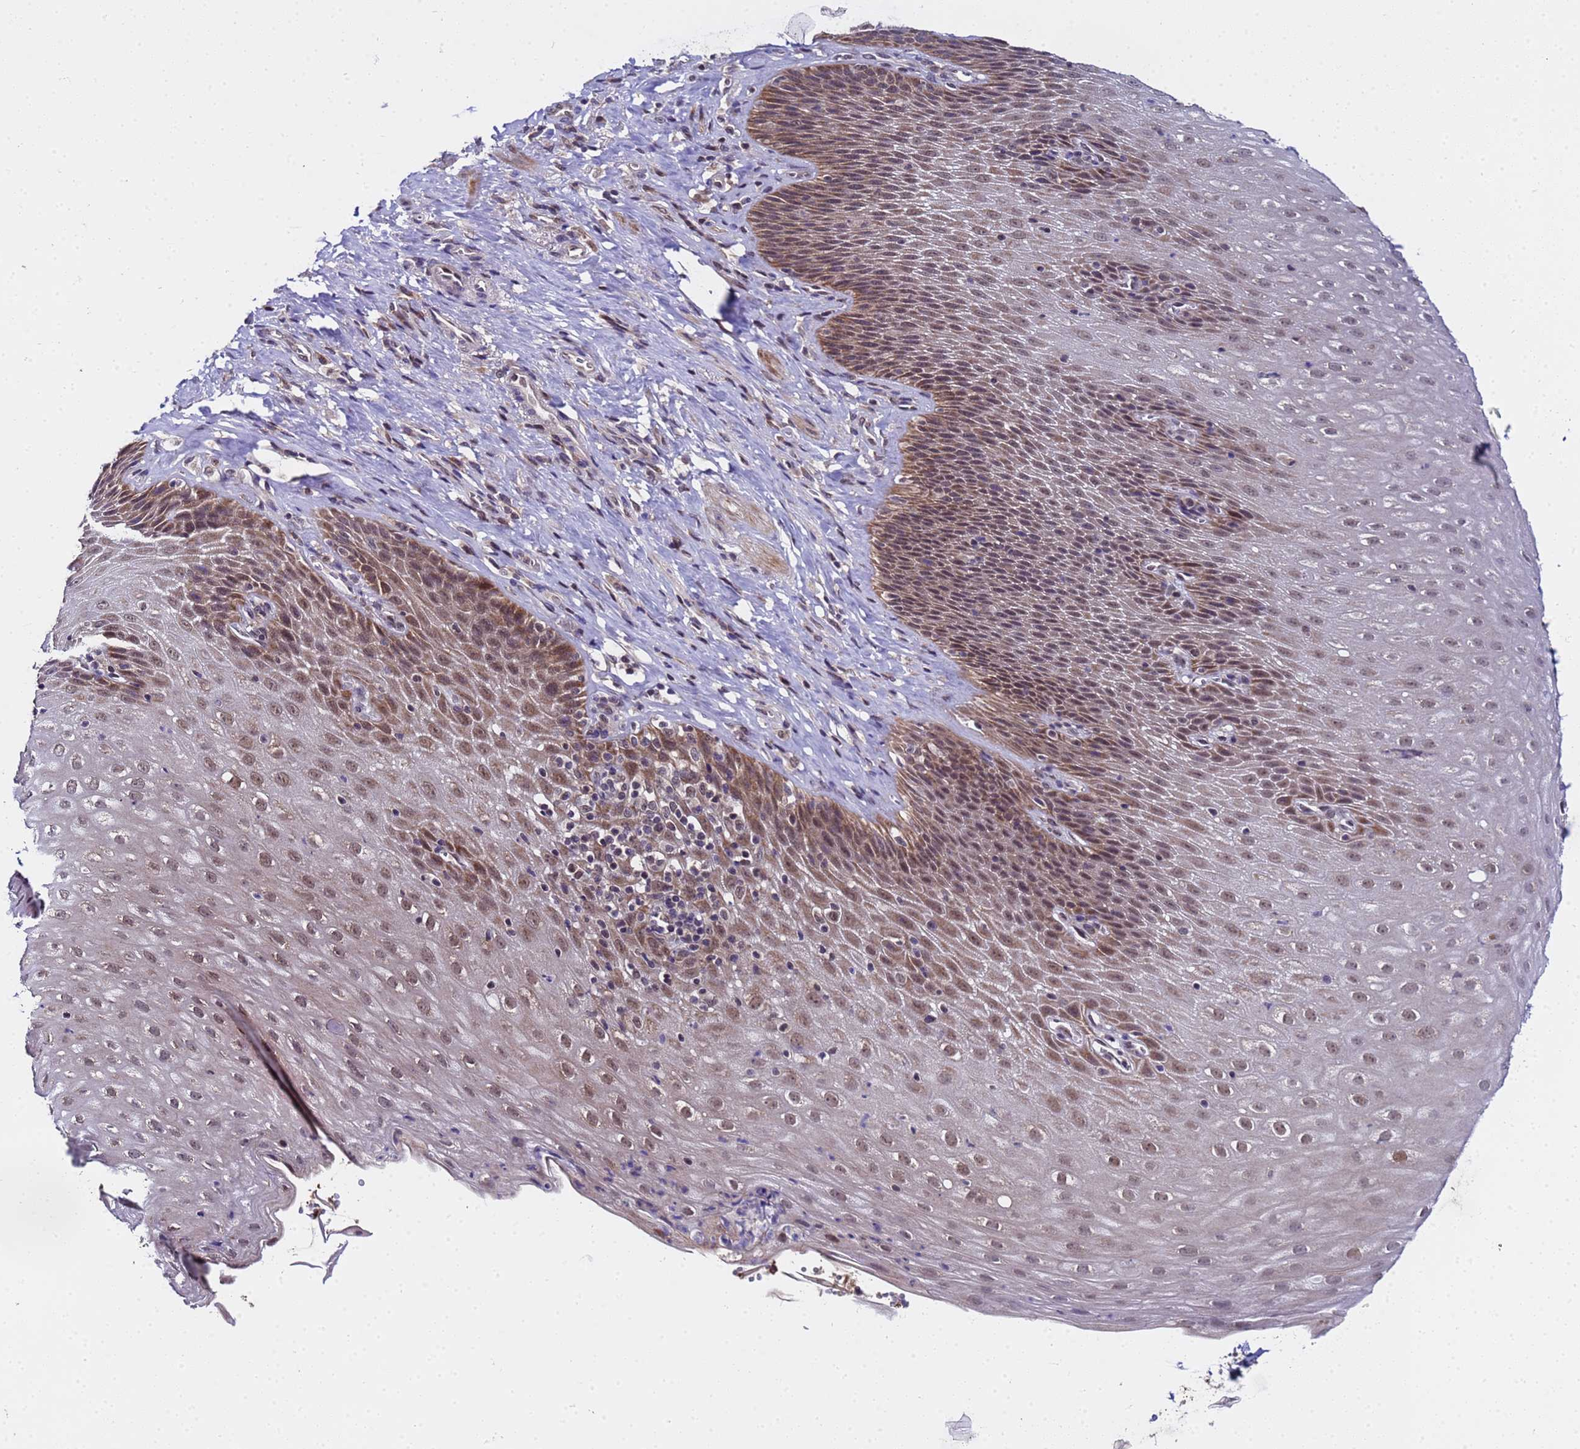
{"staining": {"intensity": "moderate", "quantity": ">75%", "location": "cytoplasmic/membranous,nuclear"}, "tissue": "esophagus", "cell_type": "Squamous epithelial cells", "image_type": "normal", "snomed": [{"axis": "morphology", "description": "Normal tissue, NOS"}, {"axis": "topography", "description": "Esophagus"}], "caption": "Immunohistochemistry image of normal esophagus: human esophagus stained using IHC exhibits medium levels of moderate protein expression localized specifically in the cytoplasmic/membranous,nuclear of squamous epithelial cells, appearing as a cytoplasmic/membranous,nuclear brown color.", "gene": "ANAPC13", "patient": {"sex": "female", "age": 61}}